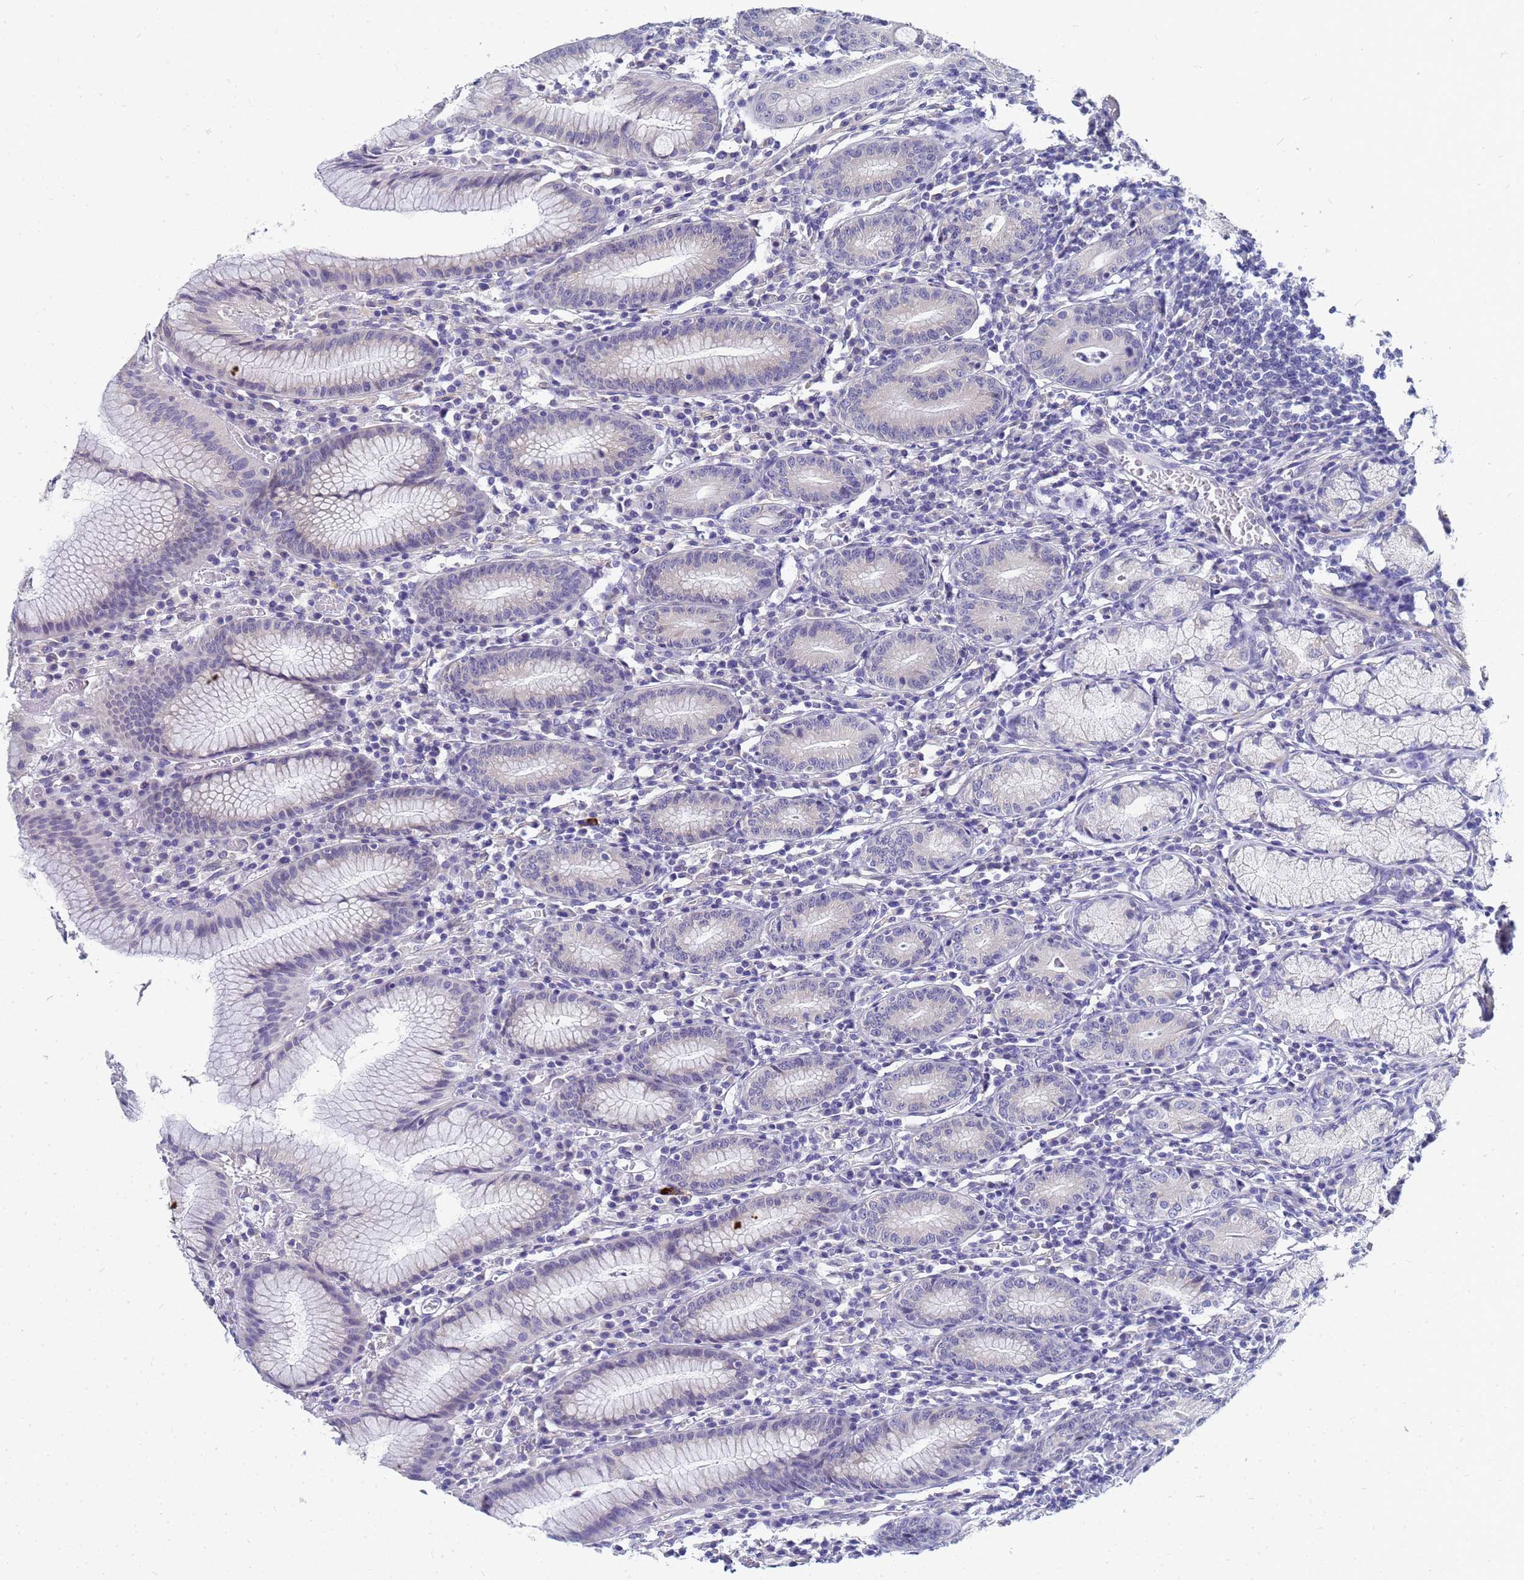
{"staining": {"intensity": "negative", "quantity": "none", "location": "none"}, "tissue": "stomach", "cell_type": "Glandular cells", "image_type": "normal", "snomed": [{"axis": "morphology", "description": "Normal tissue, NOS"}, {"axis": "topography", "description": "Stomach"}], "caption": "DAB immunohistochemical staining of unremarkable human stomach shows no significant expression in glandular cells.", "gene": "FAM166B", "patient": {"sex": "male", "age": 55}}